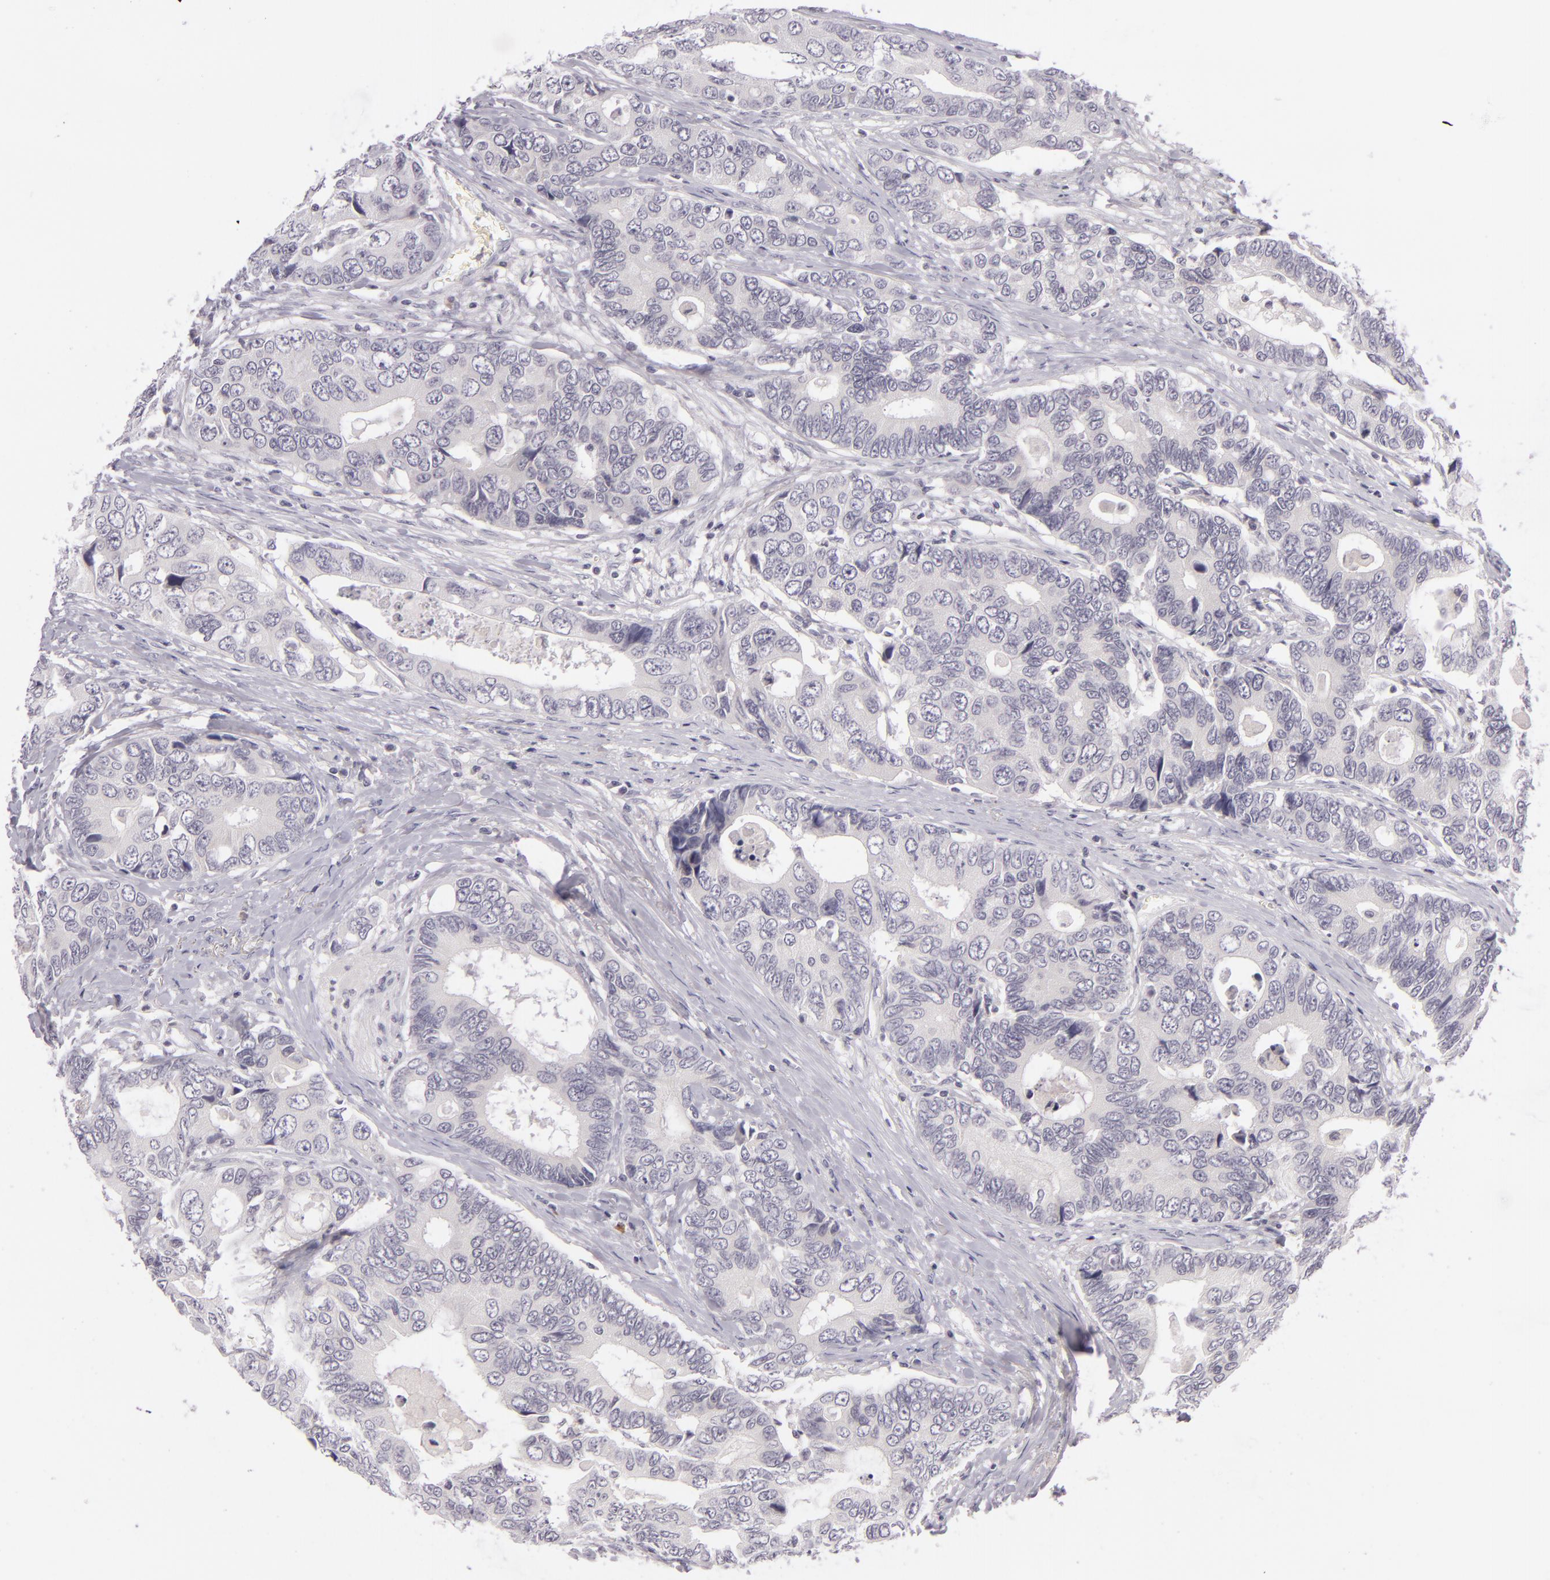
{"staining": {"intensity": "negative", "quantity": "none", "location": "none"}, "tissue": "colorectal cancer", "cell_type": "Tumor cells", "image_type": "cancer", "snomed": [{"axis": "morphology", "description": "Adenocarcinoma, NOS"}, {"axis": "topography", "description": "Rectum"}], "caption": "Immunohistochemistry (IHC) micrograph of human colorectal cancer (adenocarcinoma) stained for a protein (brown), which exhibits no staining in tumor cells. (DAB immunohistochemistry visualized using brightfield microscopy, high magnification).", "gene": "DAG1", "patient": {"sex": "female", "age": 67}}